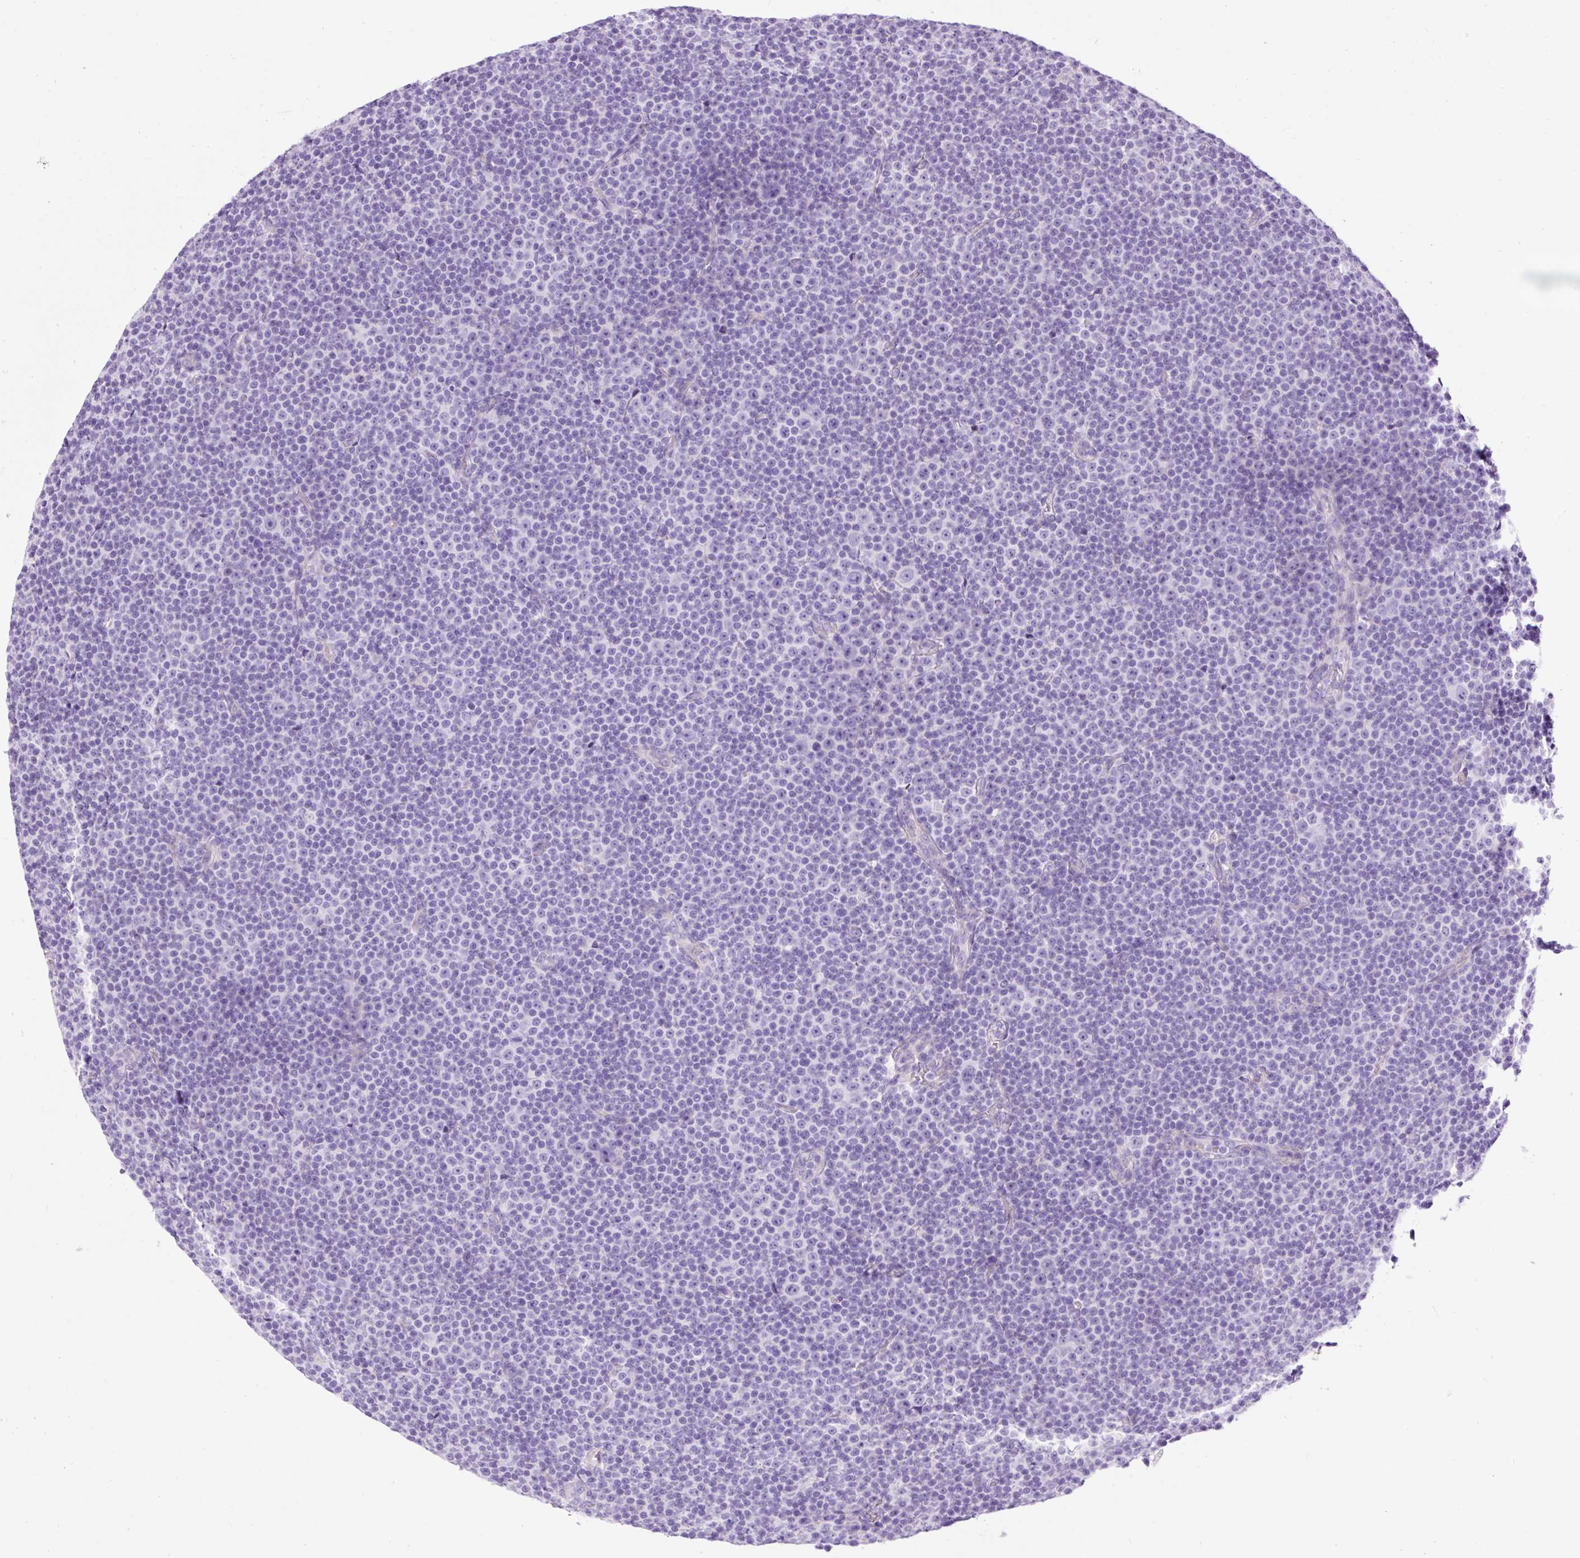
{"staining": {"intensity": "negative", "quantity": "none", "location": "none"}, "tissue": "lymphoma", "cell_type": "Tumor cells", "image_type": "cancer", "snomed": [{"axis": "morphology", "description": "Malignant lymphoma, non-Hodgkin's type, Low grade"}, {"axis": "topography", "description": "Lymph node"}], "caption": "Immunohistochemical staining of lymphoma reveals no significant positivity in tumor cells. The staining is performed using DAB brown chromogen with nuclei counter-stained in using hematoxylin.", "gene": "STOX2", "patient": {"sex": "female", "age": 67}}